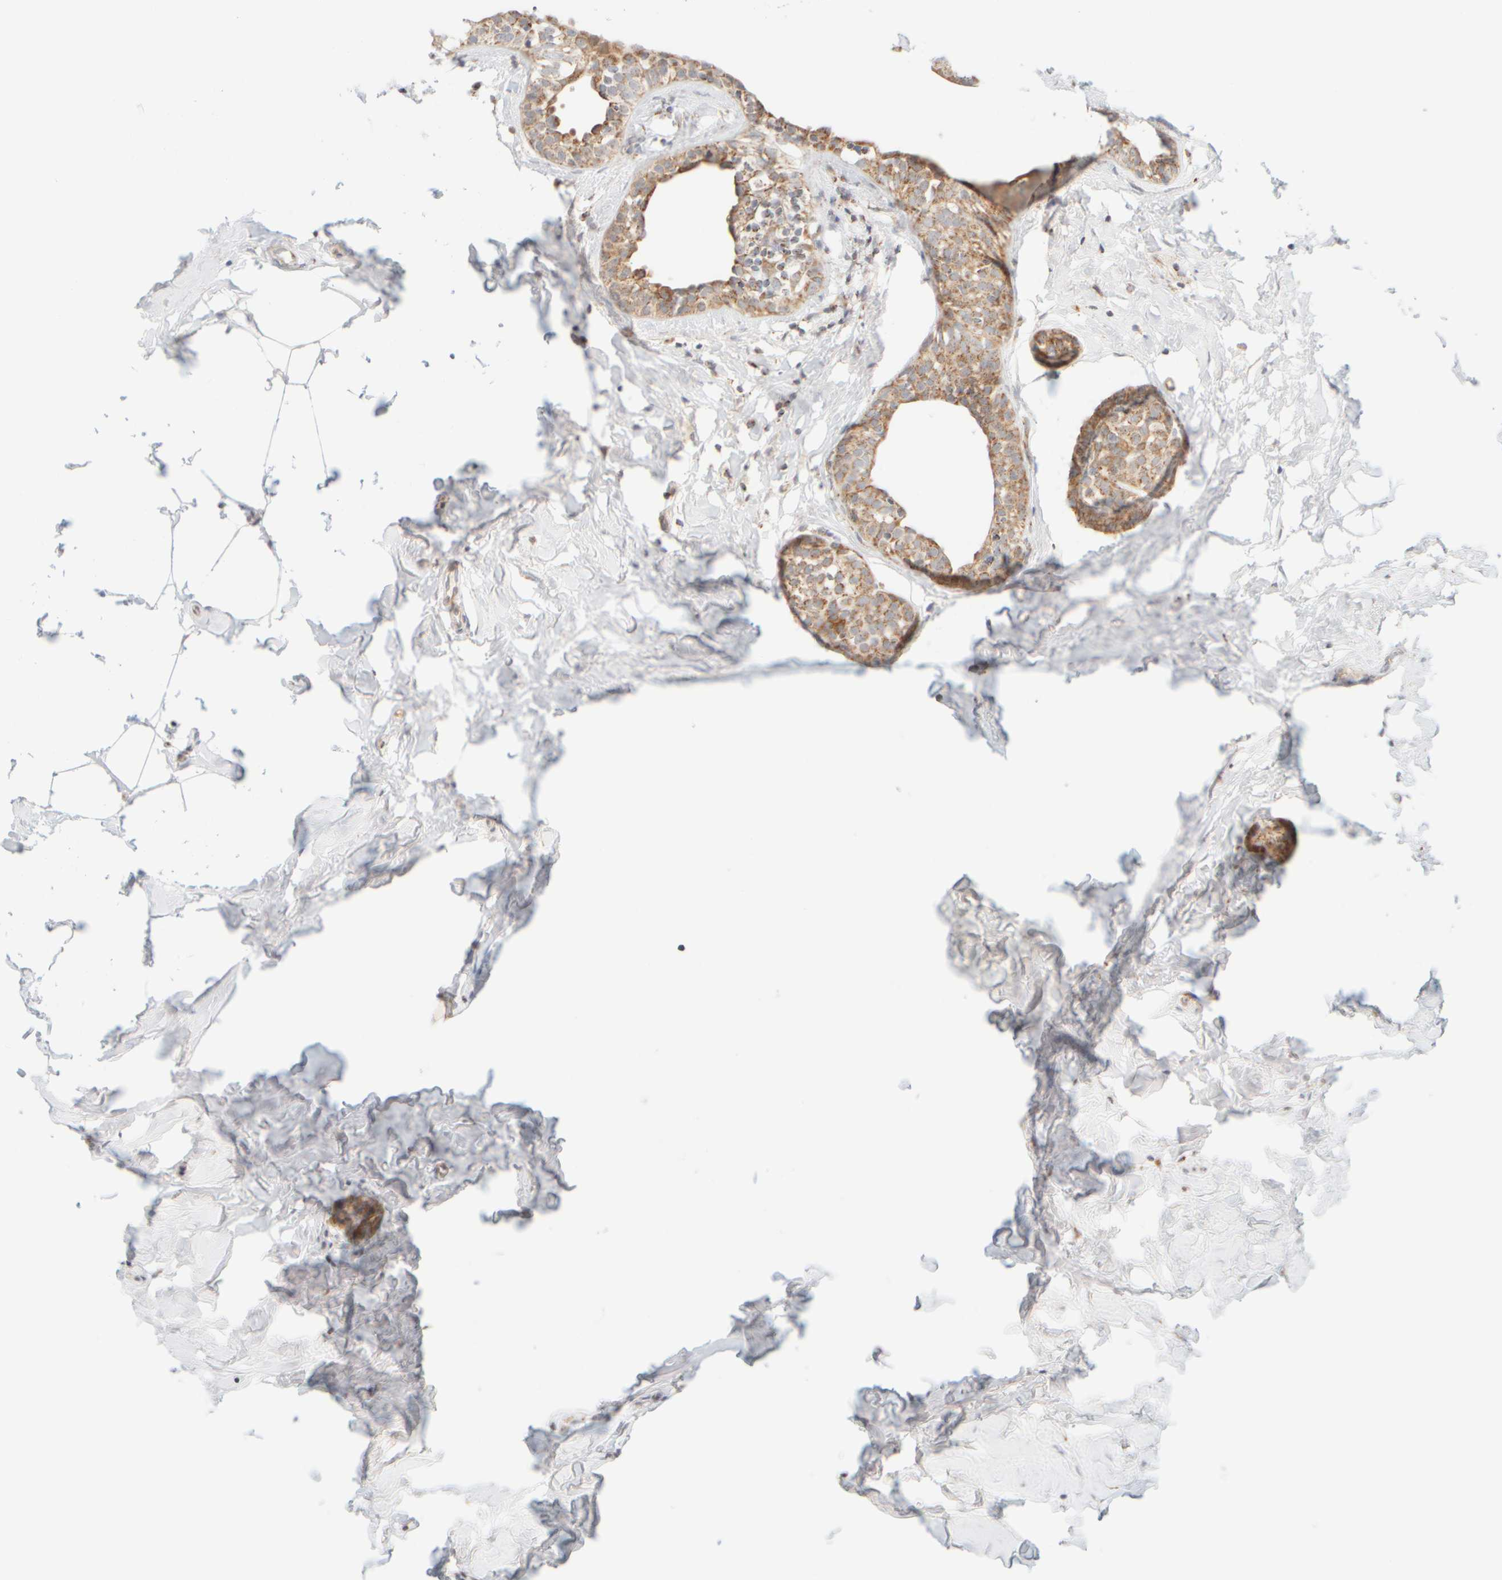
{"staining": {"intensity": "moderate", "quantity": ">75%", "location": "cytoplasmic/membranous"}, "tissue": "breast cancer", "cell_type": "Tumor cells", "image_type": "cancer", "snomed": [{"axis": "morphology", "description": "Duct carcinoma"}, {"axis": "topography", "description": "Breast"}], "caption": "Human breast cancer stained for a protein (brown) shows moderate cytoplasmic/membranous positive positivity in approximately >75% of tumor cells.", "gene": "PPM1K", "patient": {"sex": "female", "age": 55}}